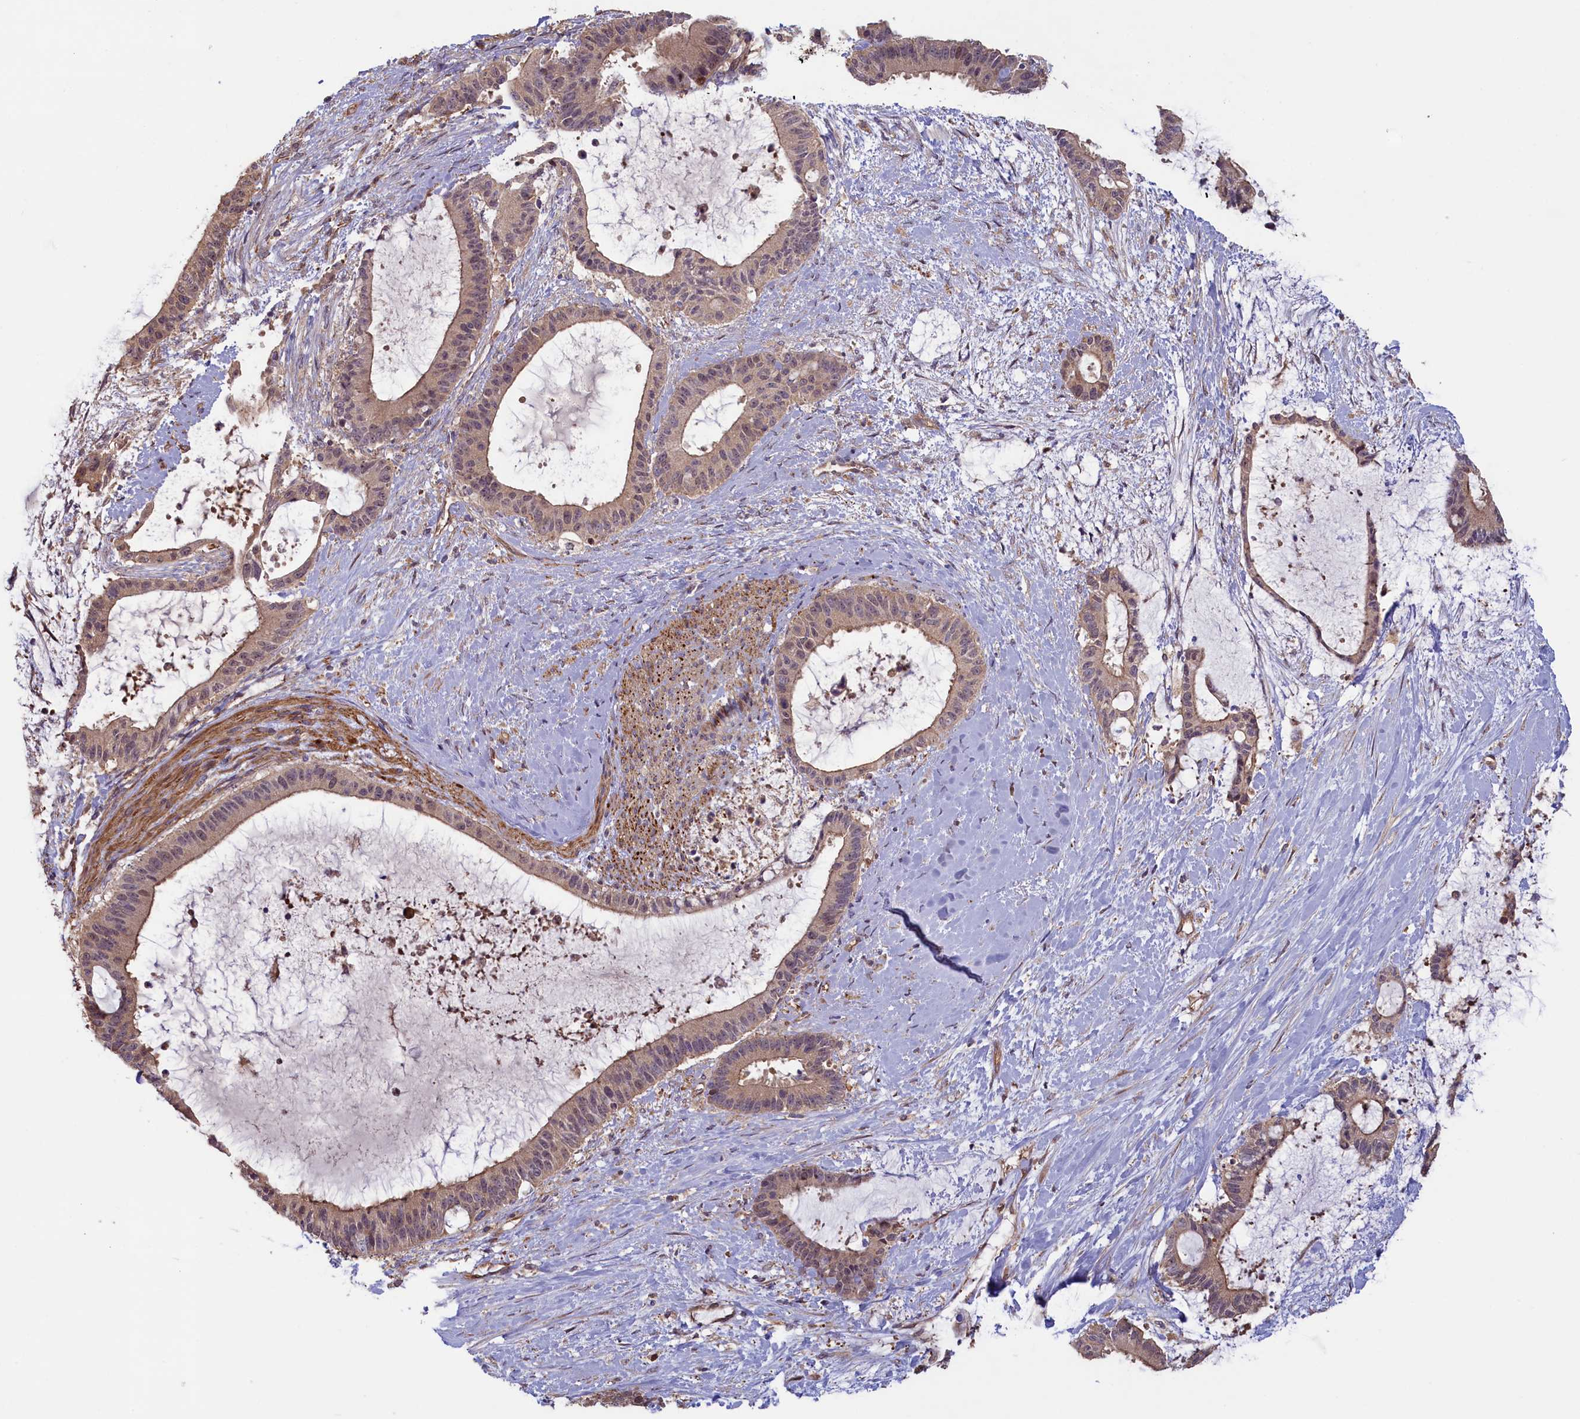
{"staining": {"intensity": "weak", "quantity": ">75%", "location": "cytoplasmic/membranous,nuclear"}, "tissue": "liver cancer", "cell_type": "Tumor cells", "image_type": "cancer", "snomed": [{"axis": "morphology", "description": "Normal tissue, NOS"}, {"axis": "morphology", "description": "Cholangiocarcinoma"}, {"axis": "topography", "description": "Liver"}, {"axis": "topography", "description": "Peripheral nerve tissue"}], "caption": "A low amount of weak cytoplasmic/membranous and nuclear expression is identified in about >75% of tumor cells in liver cancer (cholangiocarcinoma) tissue.", "gene": "CIAO2B", "patient": {"sex": "female", "age": 73}}